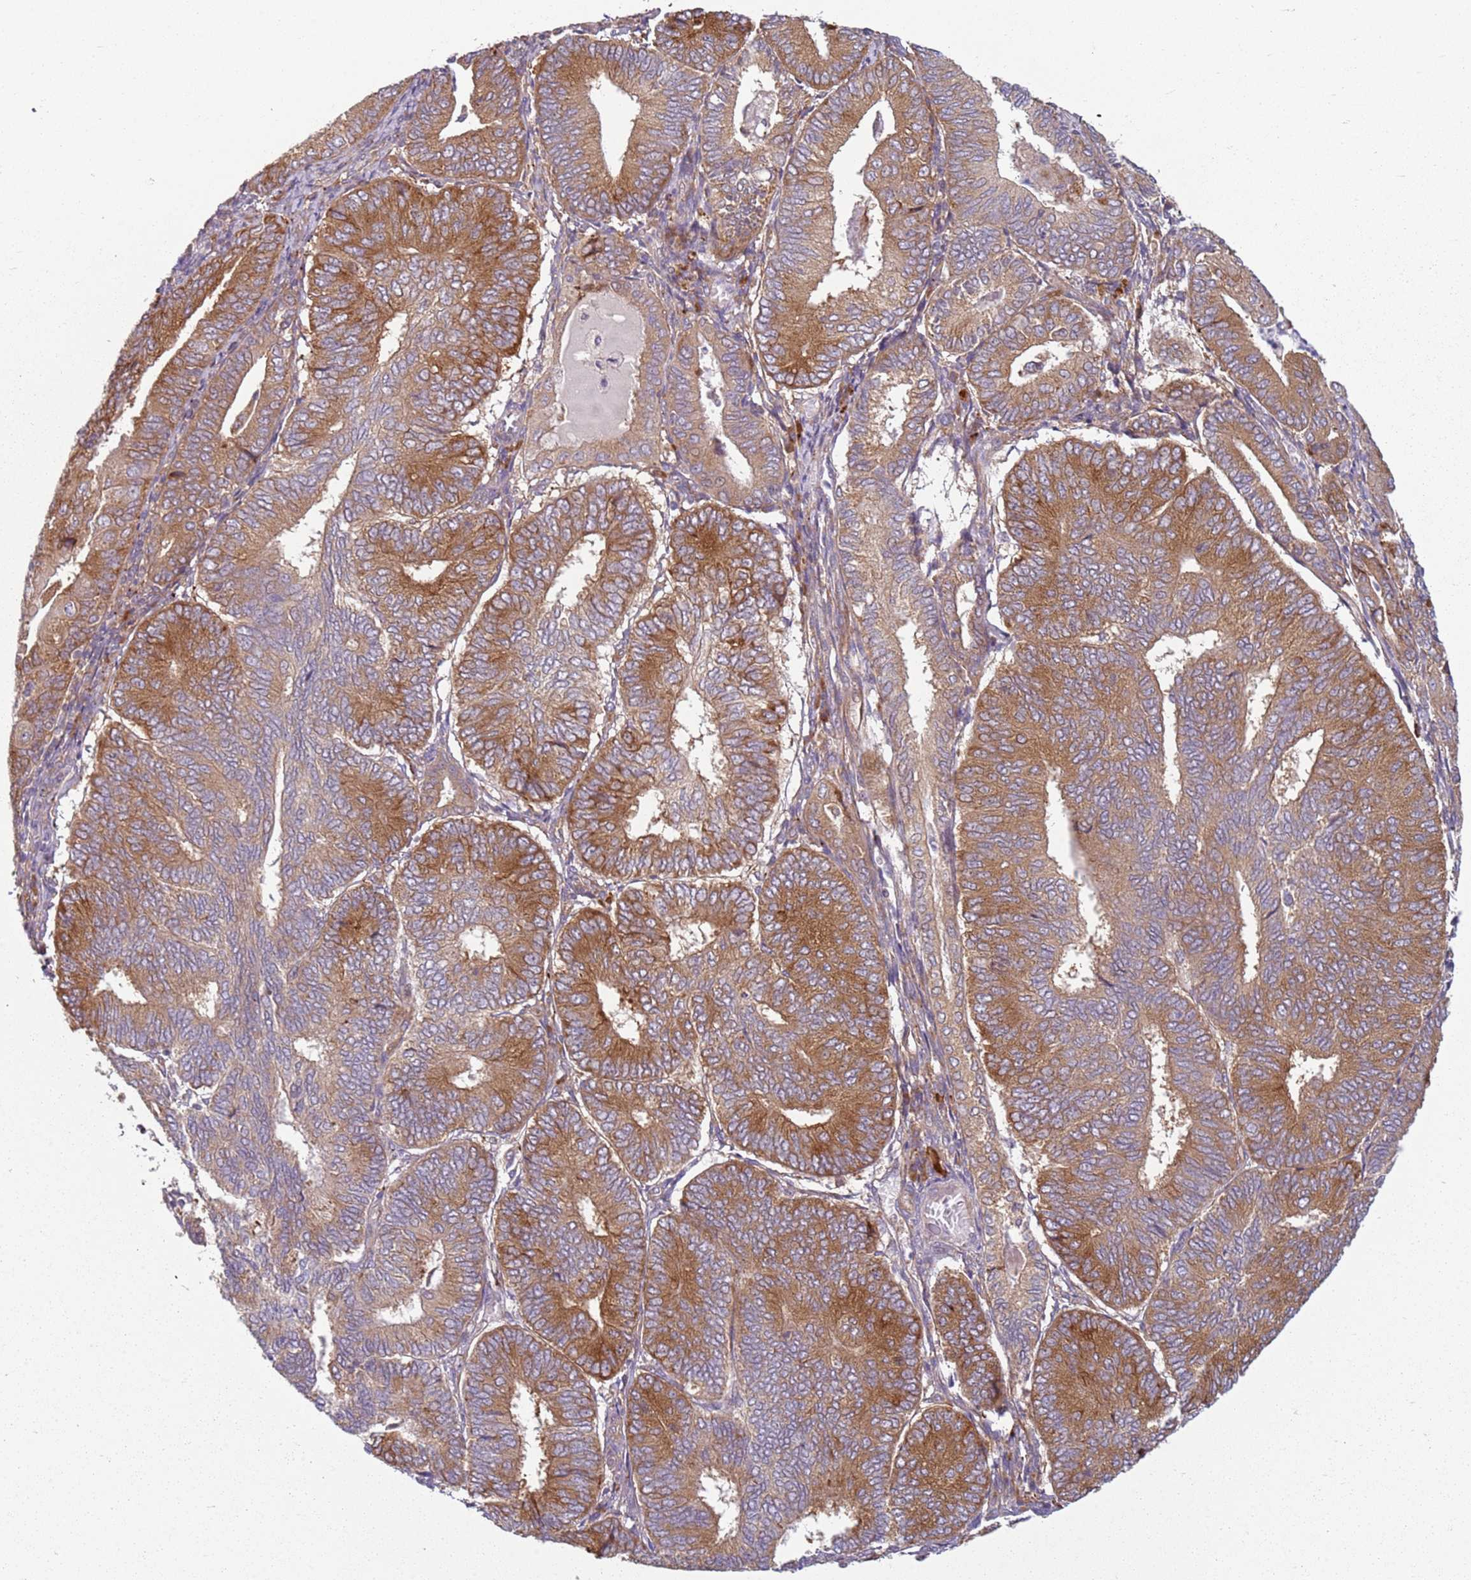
{"staining": {"intensity": "moderate", "quantity": ">75%", "location": "cytoplasmic/membranous"}, "tissue": "endometrial cancer", "cell_type": "Tumor cells", "image_type": "cancer", "snomed": [{"axis": "morphology", "description": "Adenocarcinoma, NOS"}, {"axis": "topography", "description": "Endometrium"}], "caption": "A micrograph of adenocarcinoma (endometrial) stained for a protein displays moderate cytoplasmic/membranous brown staining in tumor cells. Nuclei are stained in blue.", "gene": "RPS28", "patient": {"sex": "female", "age": 81}}